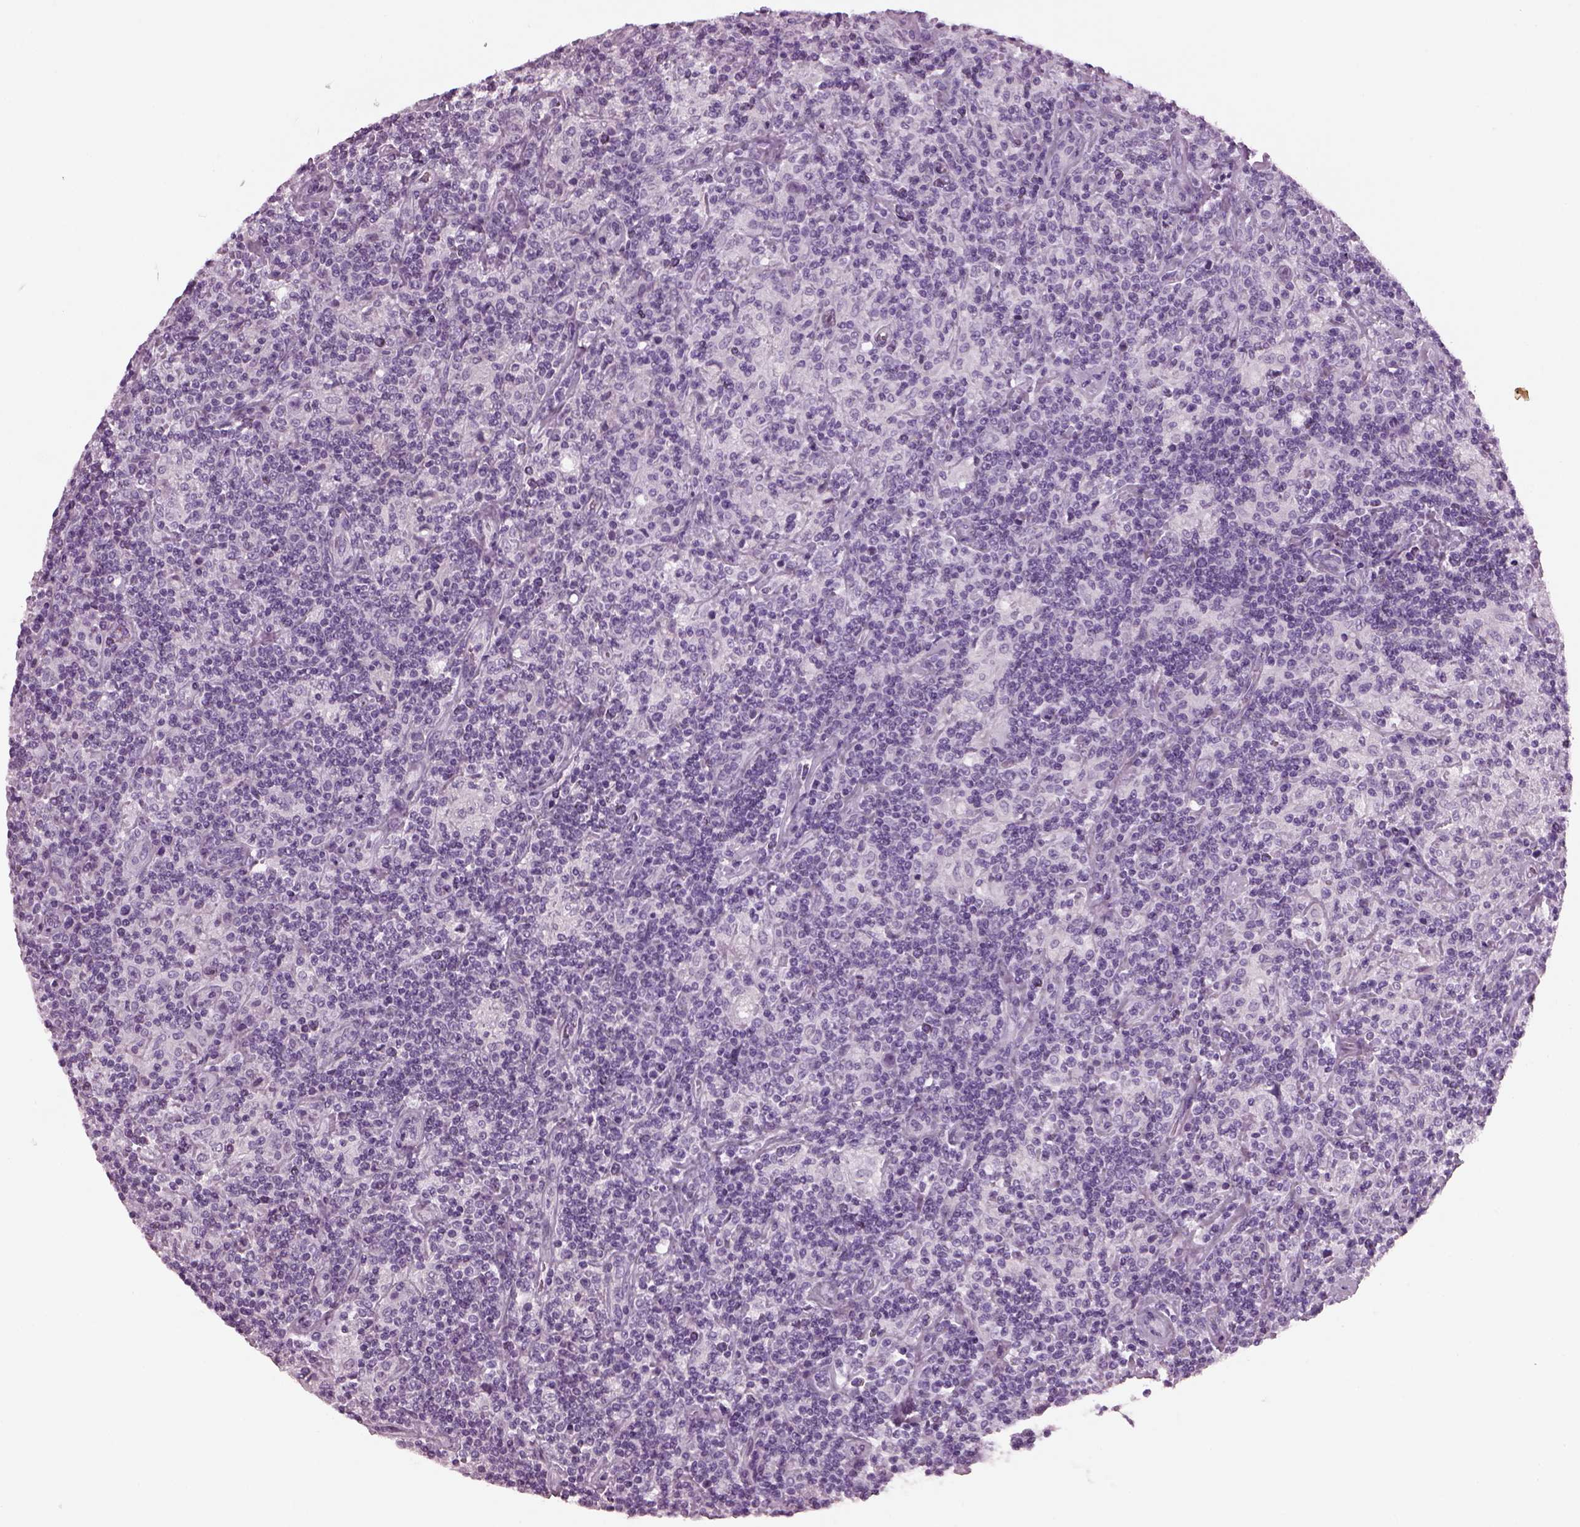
{"staining": {"intensity": "negative", "quantity": "none", "location": "none"}, "tissue": "lymphoma", "cell_type": "Tumor cells", "image_type": "cancer", "snomed": [{"axis": "morphology", "description": "Hodgkin's disease, NOS"}, {"axis": "topography", "description": "Lymph node"}], "caption": "Lymphoma was stained to show a protein in brown. There is no significant positivity in tumor cells.", "gene": "KRTAP3-2", "patient": {"sex": "male", "age": 70}}